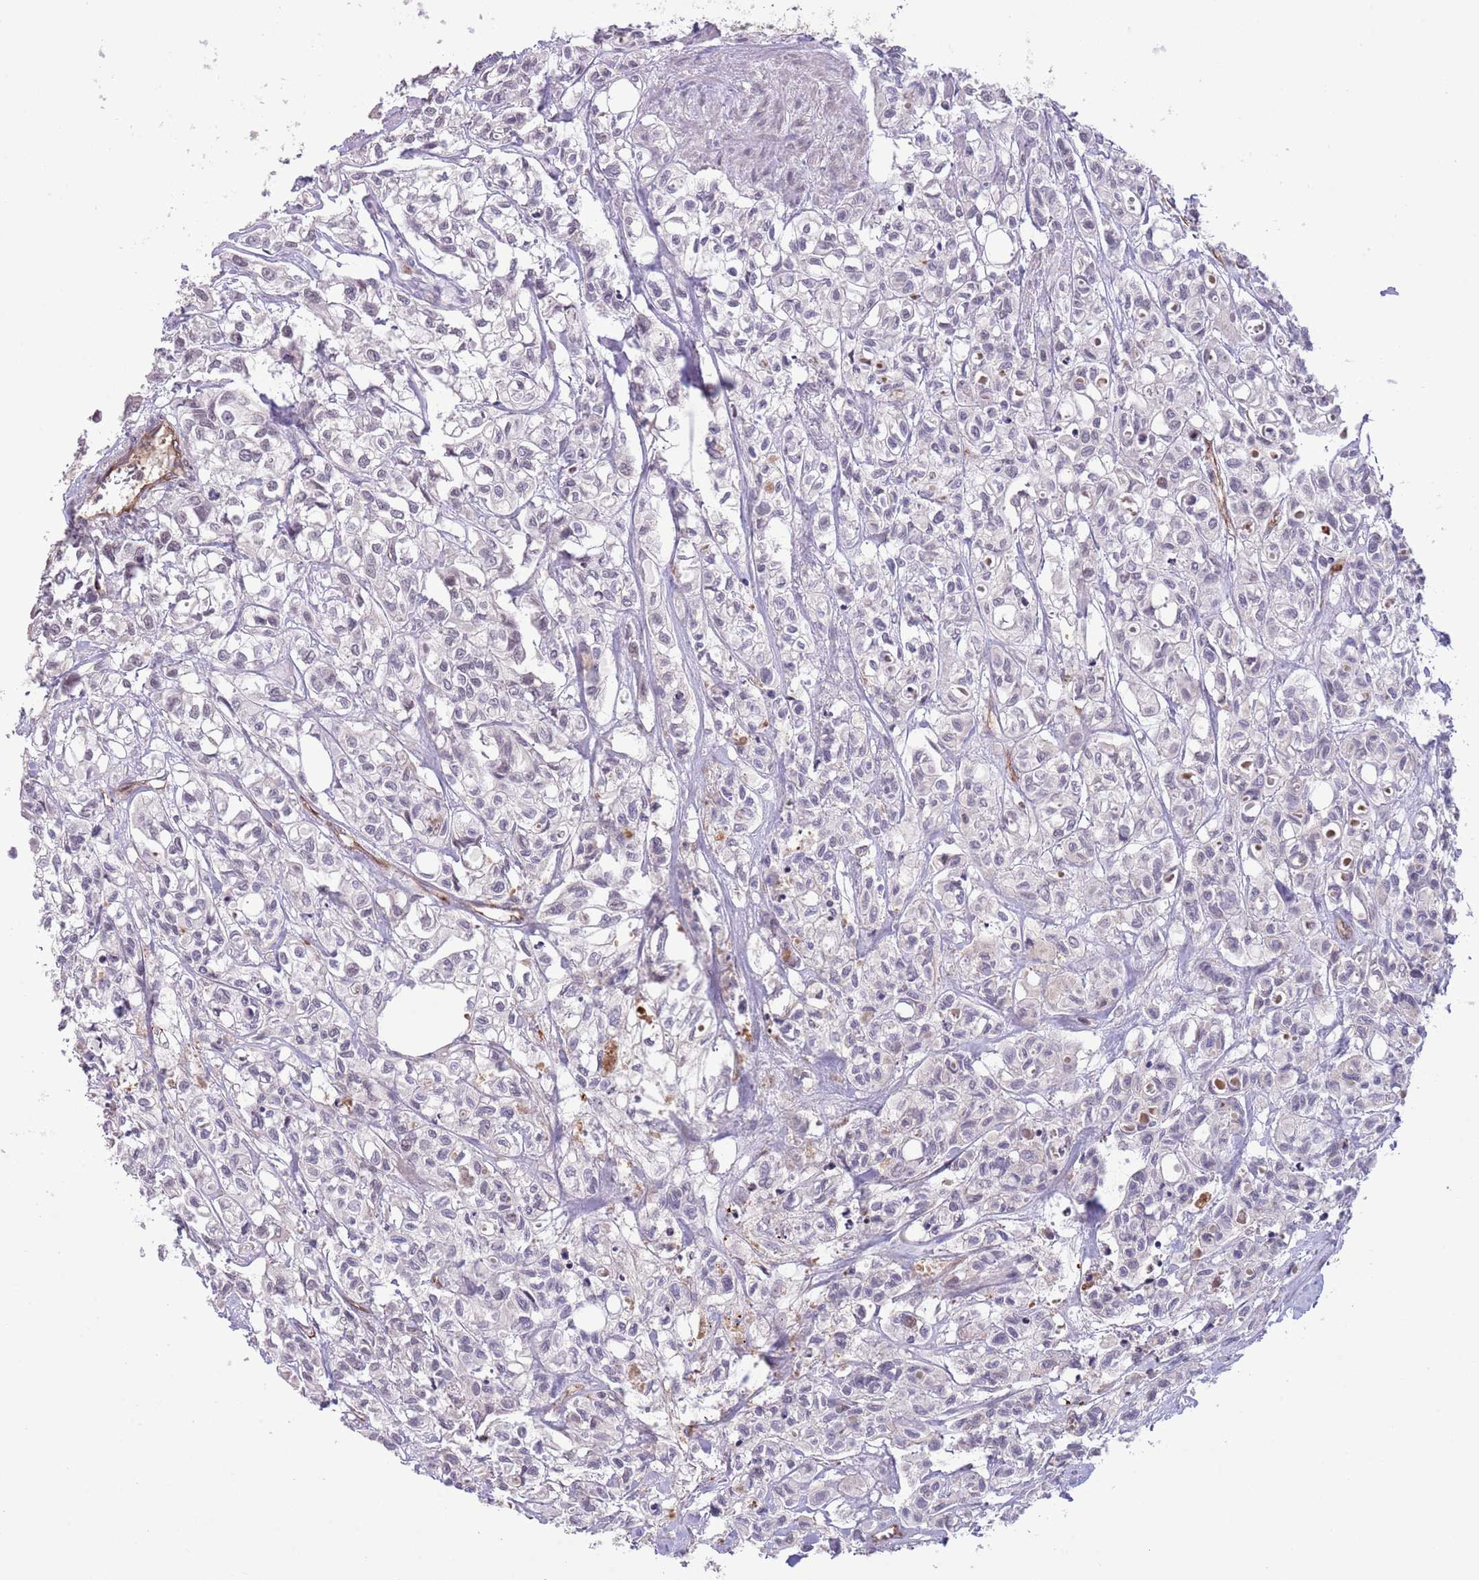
{"staining": {"intensity": "negative", "quantity": "none", "location": "none"}, "tissue": "urothelial cancer", "cell_type": "Tumor cells", "image_type": "cancer", "snomed": [{"axis": "morphology", "description": "Urothelial carcinoma, High grade"}, {"axis": "topography", "description": "Urinary bladder"}], "caption": "Immunohistochemistry (IHC) histopathology image of neoplastic tissue: urothelial cancer stained with DAB exhibits no significant protein expression in tumor cells.", "gene": "DPP10", "patient": {"sex": "male", "age": 67}}